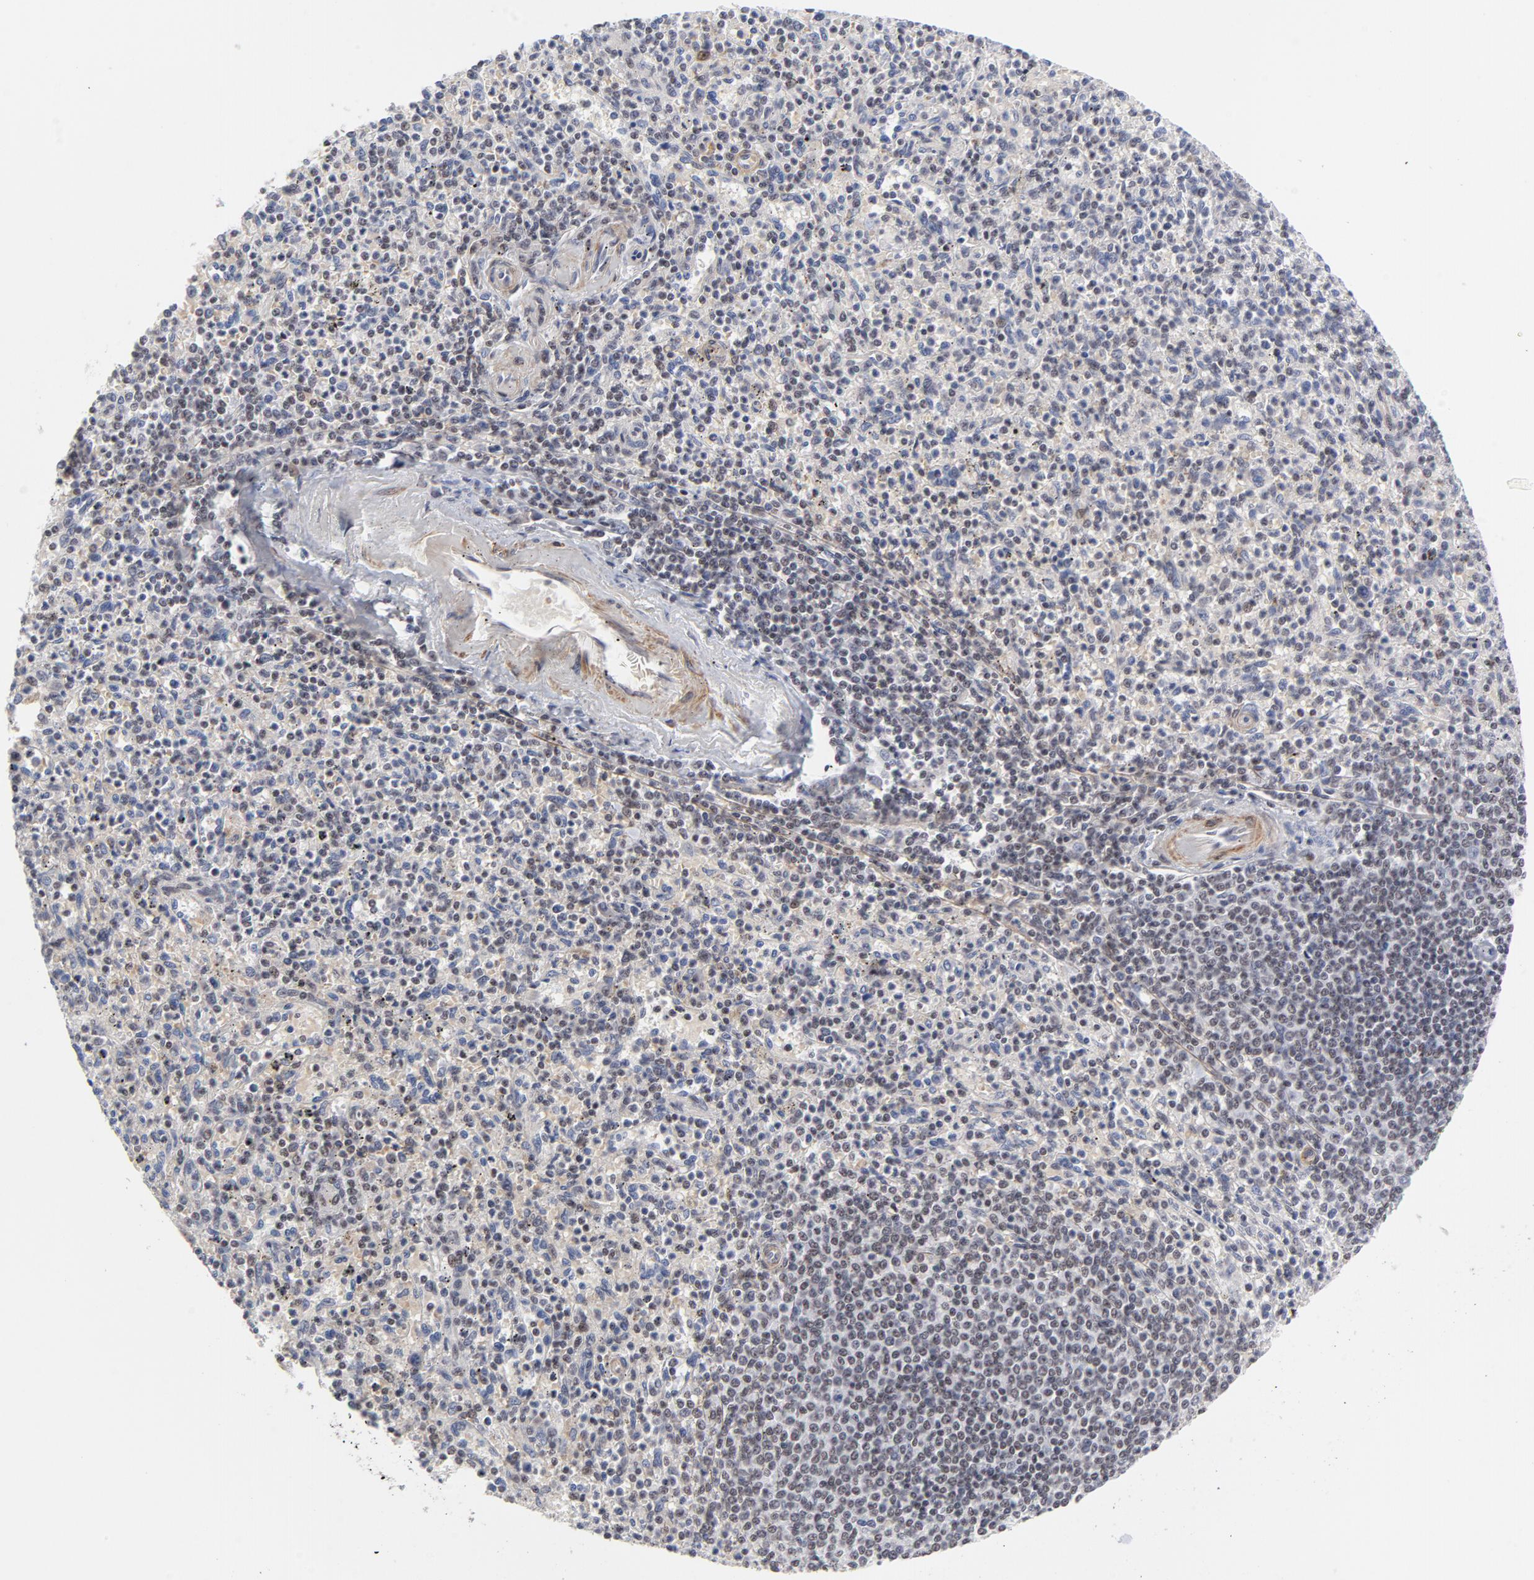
{"staining": {"intensity": "strong", "quantity": ">75%", "location": "nuclear"}, "tissue": "spleen", "cell_type": "Cells in red pulp", "image_type": "normal", "snomed": [{"axis": "morphology", "description": "Normal tissue, NOS"}, {"axis": "topography", "description": "Spleen"}], "caption": "Benign spleen demonstrates strong nuclear positivity in about >75% of cells in red pulp (Stains: DAB (3,3'-diaminobenzidine) in brown, nuclei in blue, Microscopy: brightfield microscopy at high magnification)..", "gene": "CTCF", "patient": {"sex": "male", "age": 72}}